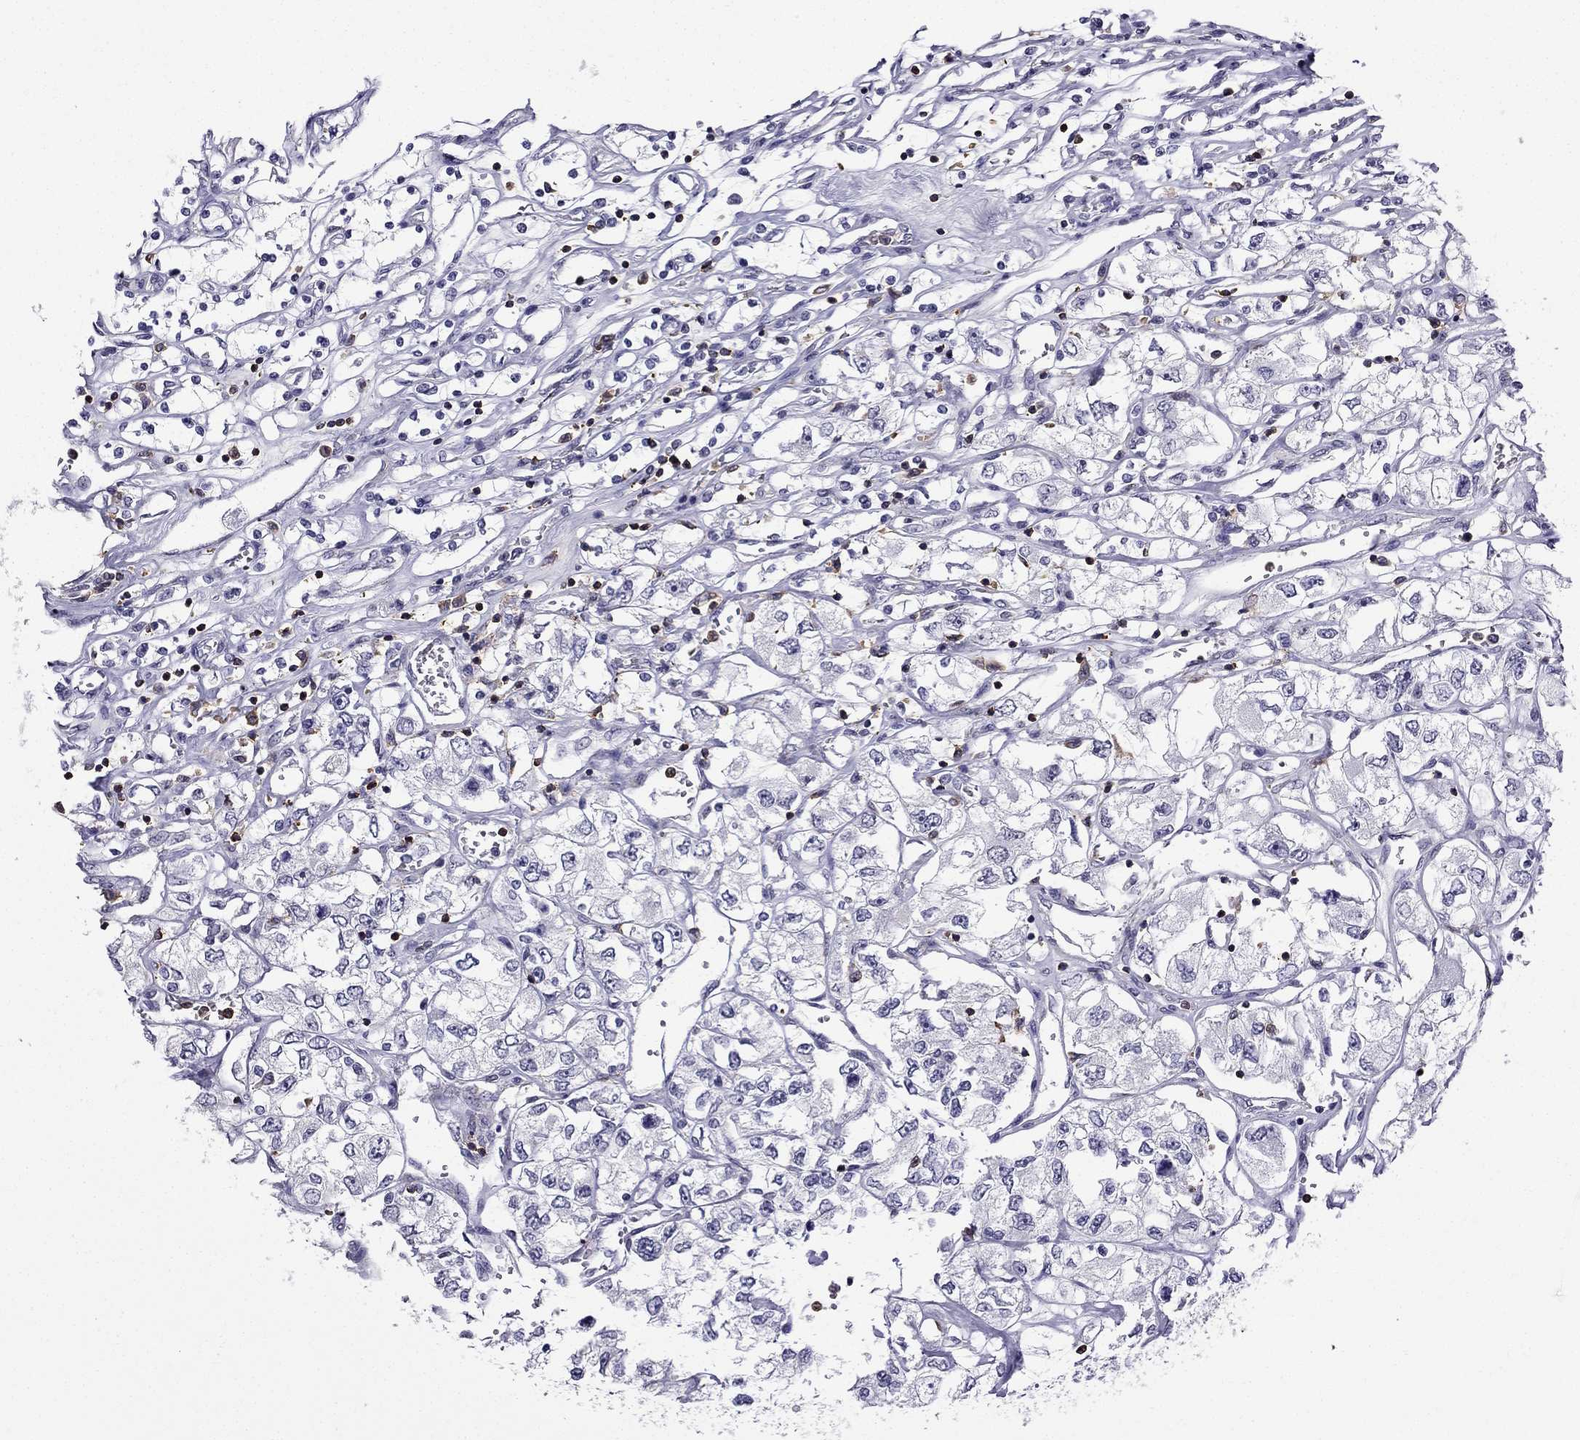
{"staining": {"intensity": "negative", "quantity": "none", "location": "none"}, "tissue": "renal cancer", "cell_type": "Tumor cells", "image_type": "cancer", "snomed": [{"axis": "morphology", "description": "Adenocarcinoma, NOS"}, {"axis": "topography", "description": "Kidney"}], "caption": "IHC micrograph of neoplastic tissue: human adenocarcinoma (renal) stained with DAB (3,3'-diaminobenzidine) demonstrates no significant protein positivity in tumor cells.", "gene": "CCK", "patient": {"sex": "female", "age": 59}}